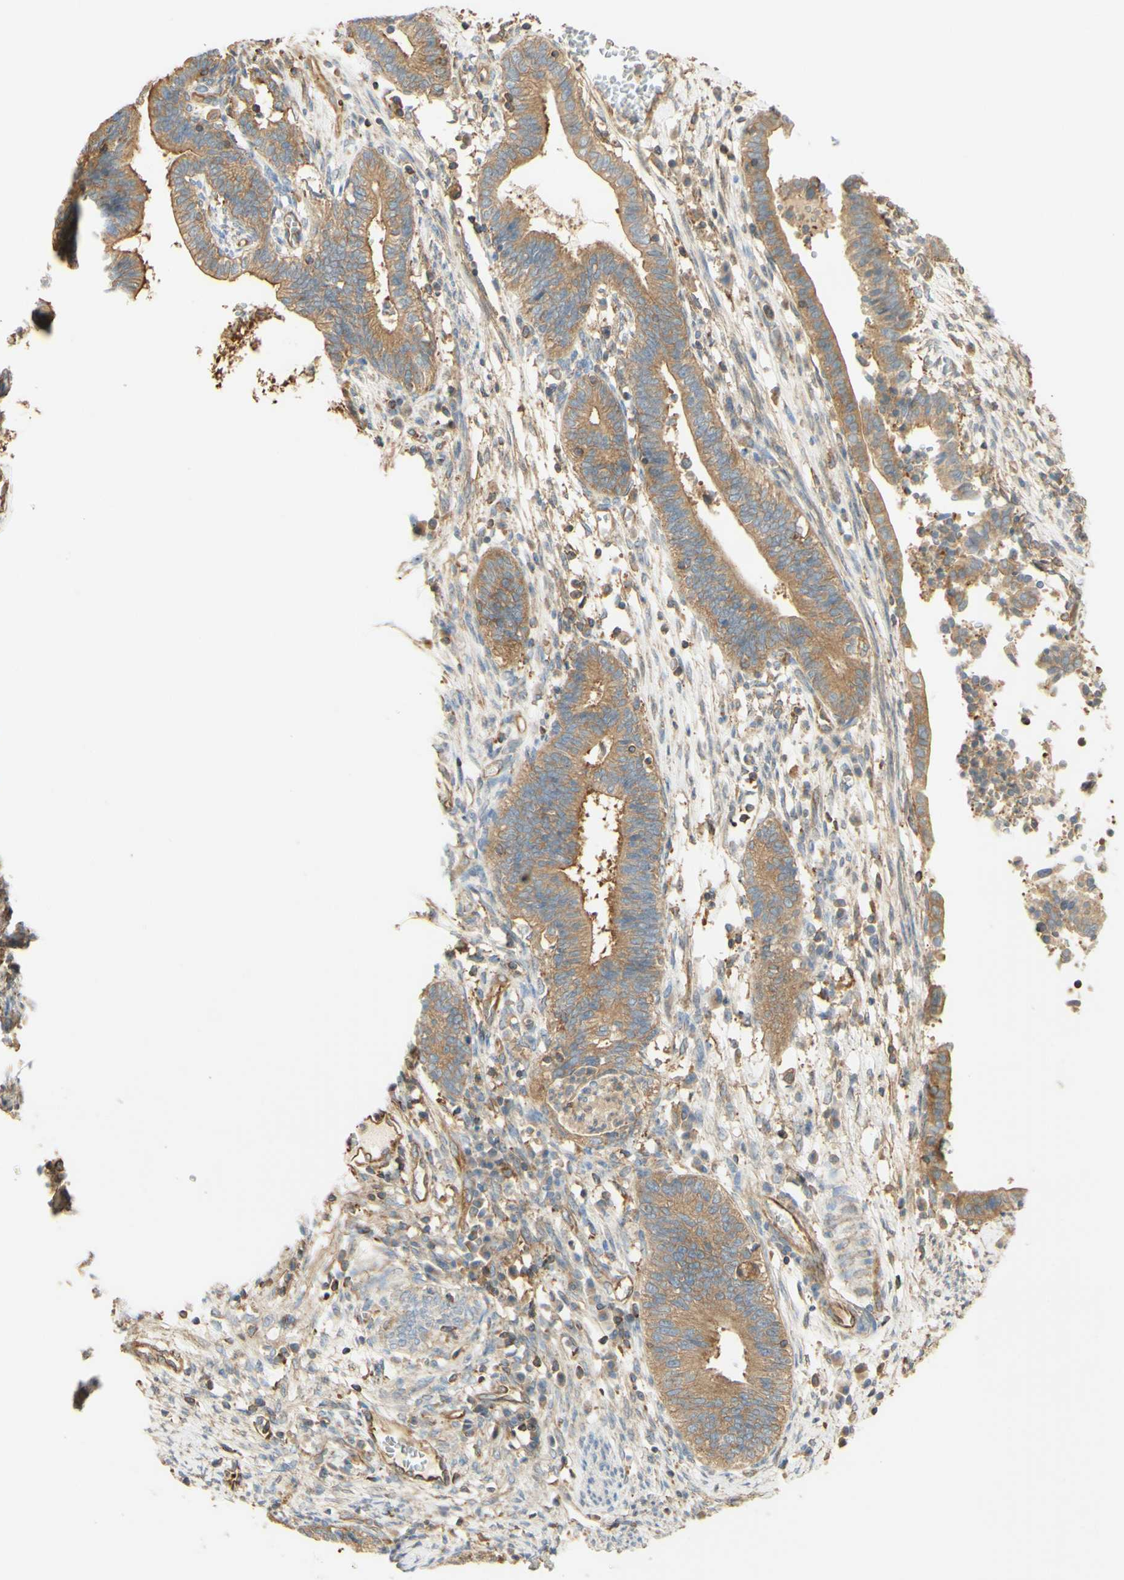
{"staining": {"intensity": "moderate", "quantity": ">75%", "location": "cytoplasmic/membranous"}, "tissue": "cervical cancer", "cell_type": "Tumor cells", "image_type": "cancer", "snomed": [{"axis": "morphology", "description": "Adenocarcinoma, NOS"}, {"axis": "topography", "description": "Cervix"}], "caption": "IHC histopathology image of human cervical cancer stained for a protein (brown), which displays medium levels of moderate cytoplasmic/membranous positivity in about >75% of tumor cells.", "gene": "IKBKG", "patient": {"sex": "female", "age": 44}}